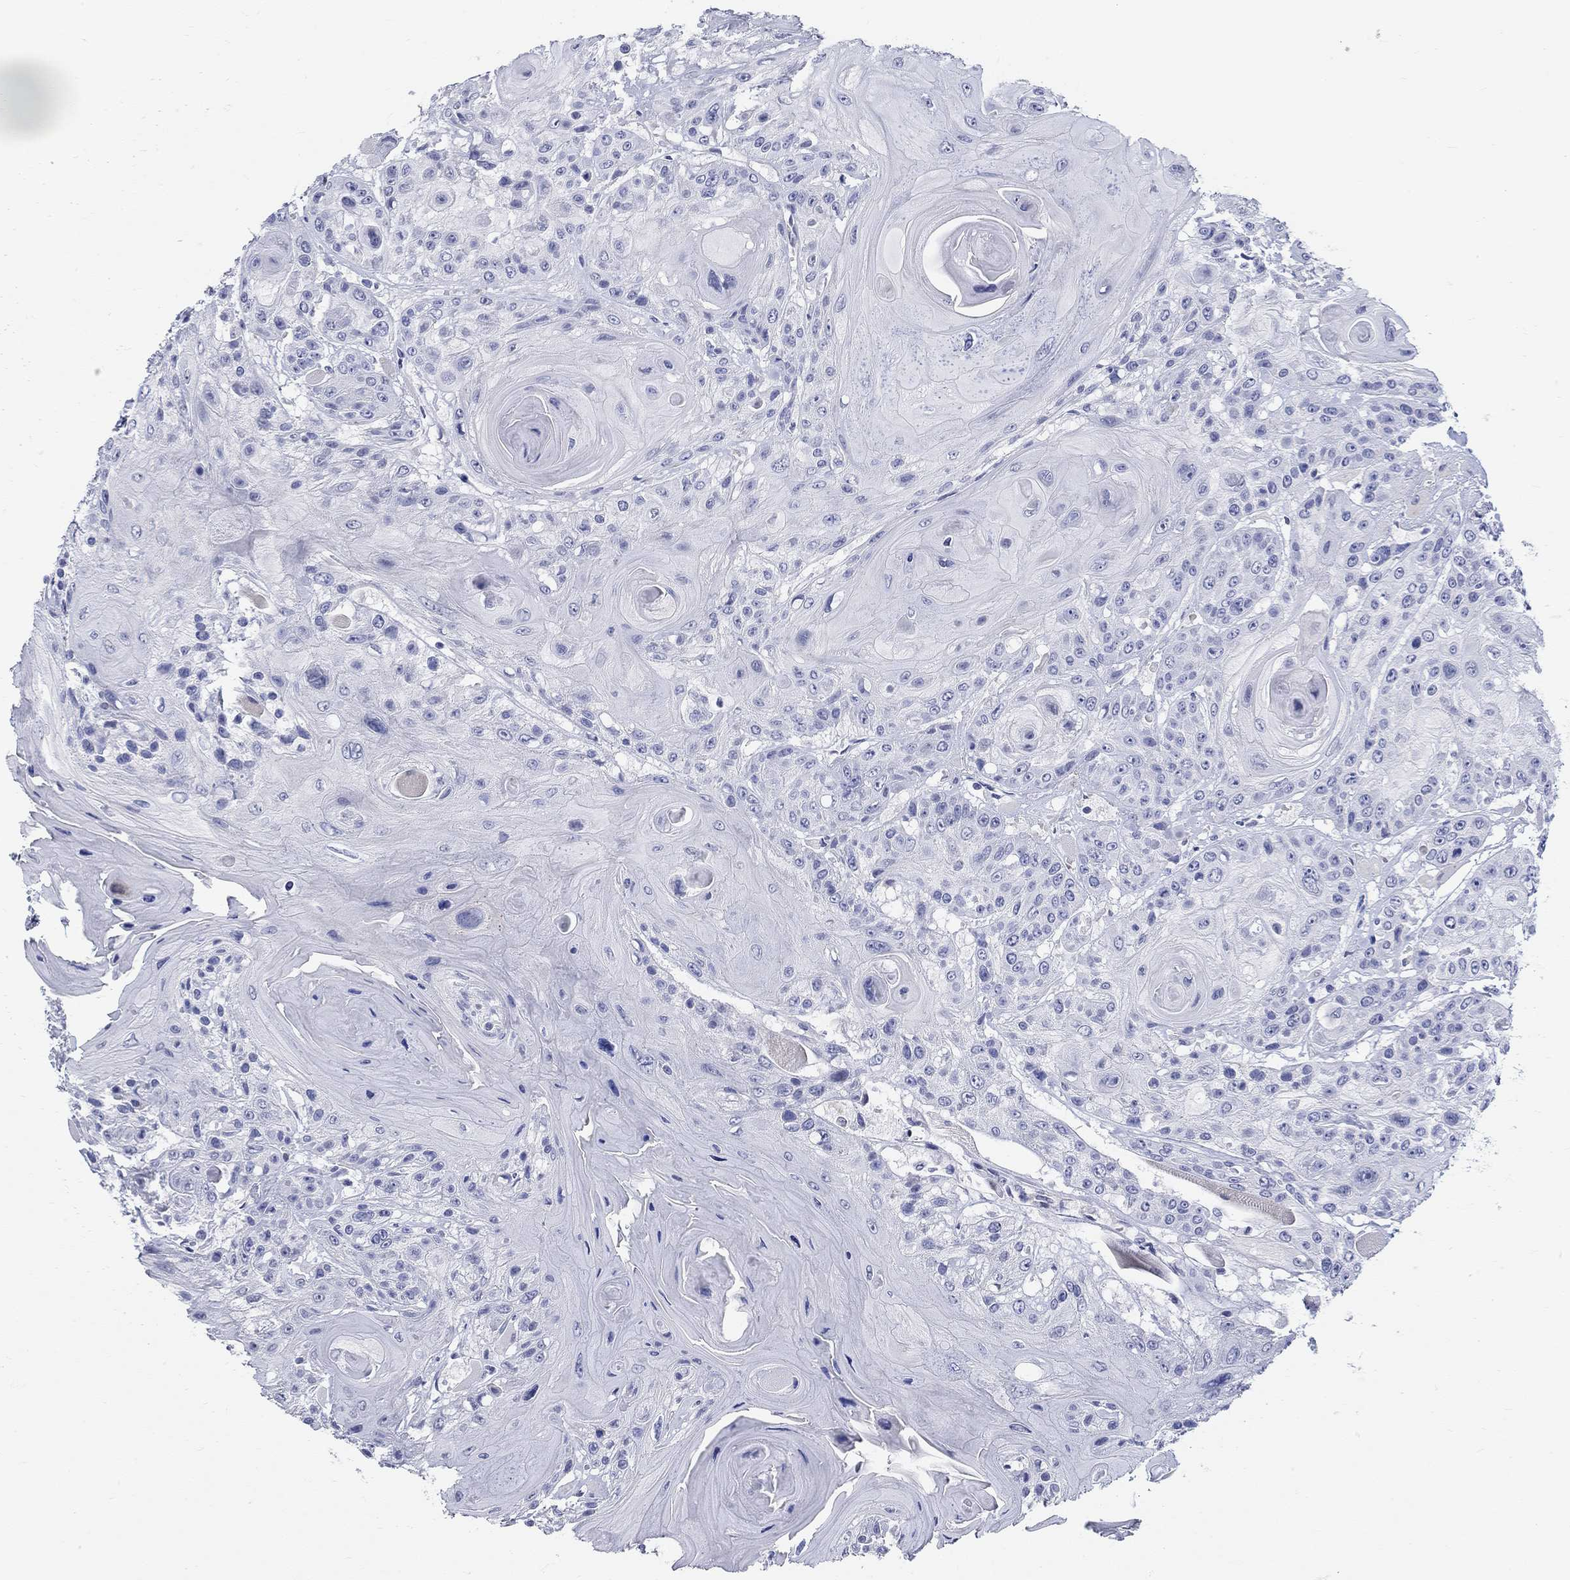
{"staining": {"intensity": "negative", "quantity": "none", "location": "none"}, "tissue": "head and neck cancer", "cell_type": "Tumor cells", "image_type": "cancer", "snomed": [{"axis": "morphology", "description": "Squamous cell carcinoma, NOS"}, {"axis": "topography", "description": "Head-Neck"}], "caption": "This is a photomicrograph of IHC staining of head and neck cancer, which shows no staining in tumor cells. (Stains: DAB immunohistochemistry with hematoxylin counter stain, Microscopy: brightfield microscopy at high magnification).", "gene": "CRYGS", "patient": {"sex": "female", "age": 59}}